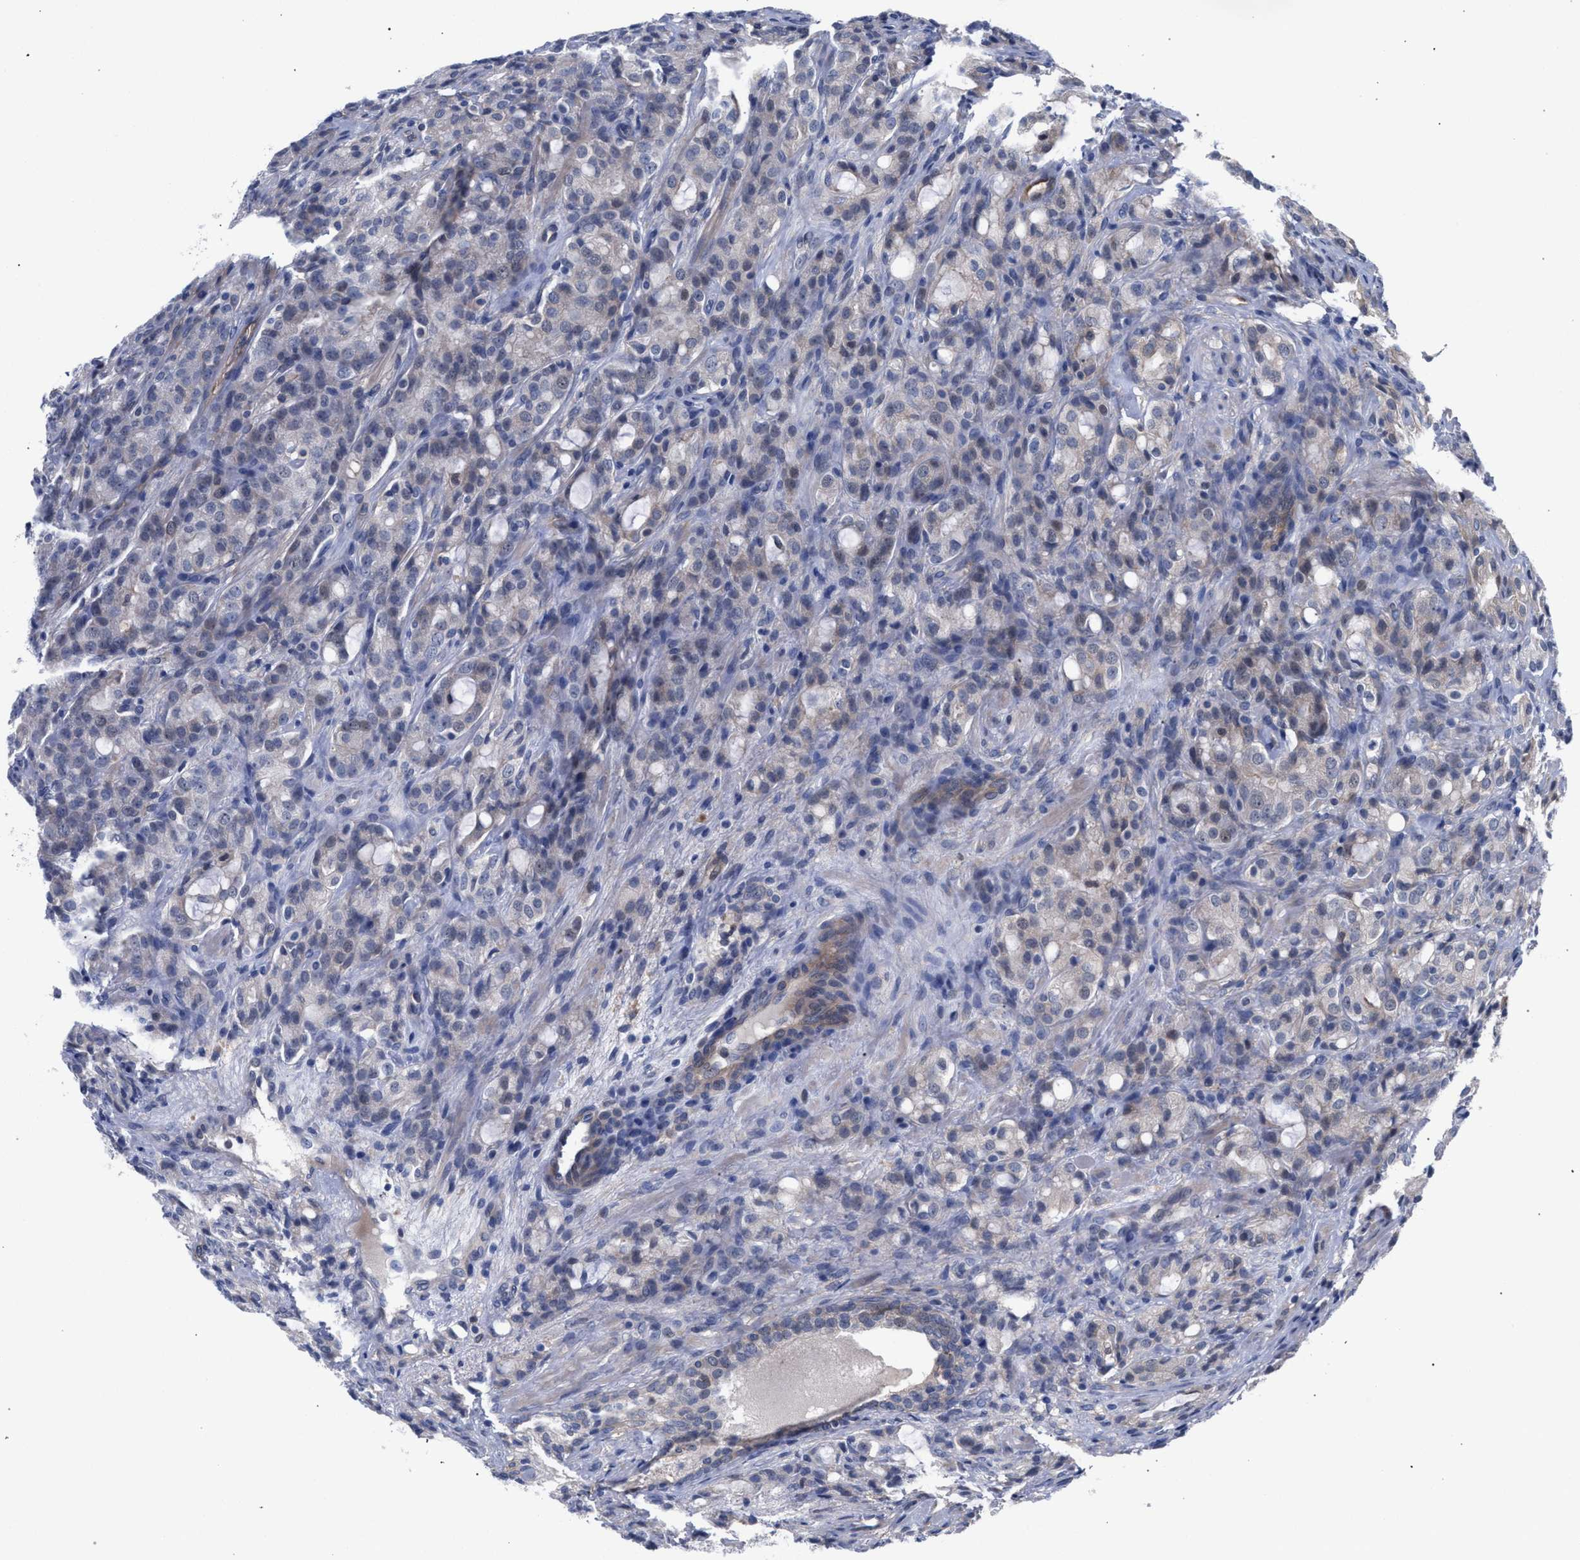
{"staining": {"intensity": "negative", "quantity": "none", "location": "none"}, "tissue": "prostate cancer", "cell_type": "Tumor cells", "image_type": "cancer", "snomed": [{"axis": "morphology", "description": "Adenocarcinoma, High grade"}, {"axis": "topography", "description": "Prostate"}], "caption": "High magnification brightfield microscopy of prostate cancer stained with DAB (brown) and counterstained with hematoxylin (blue): tumor cells show no significant expression.", "gene": "FHOD3", "patient": {"sex": "male", "age": 72}}